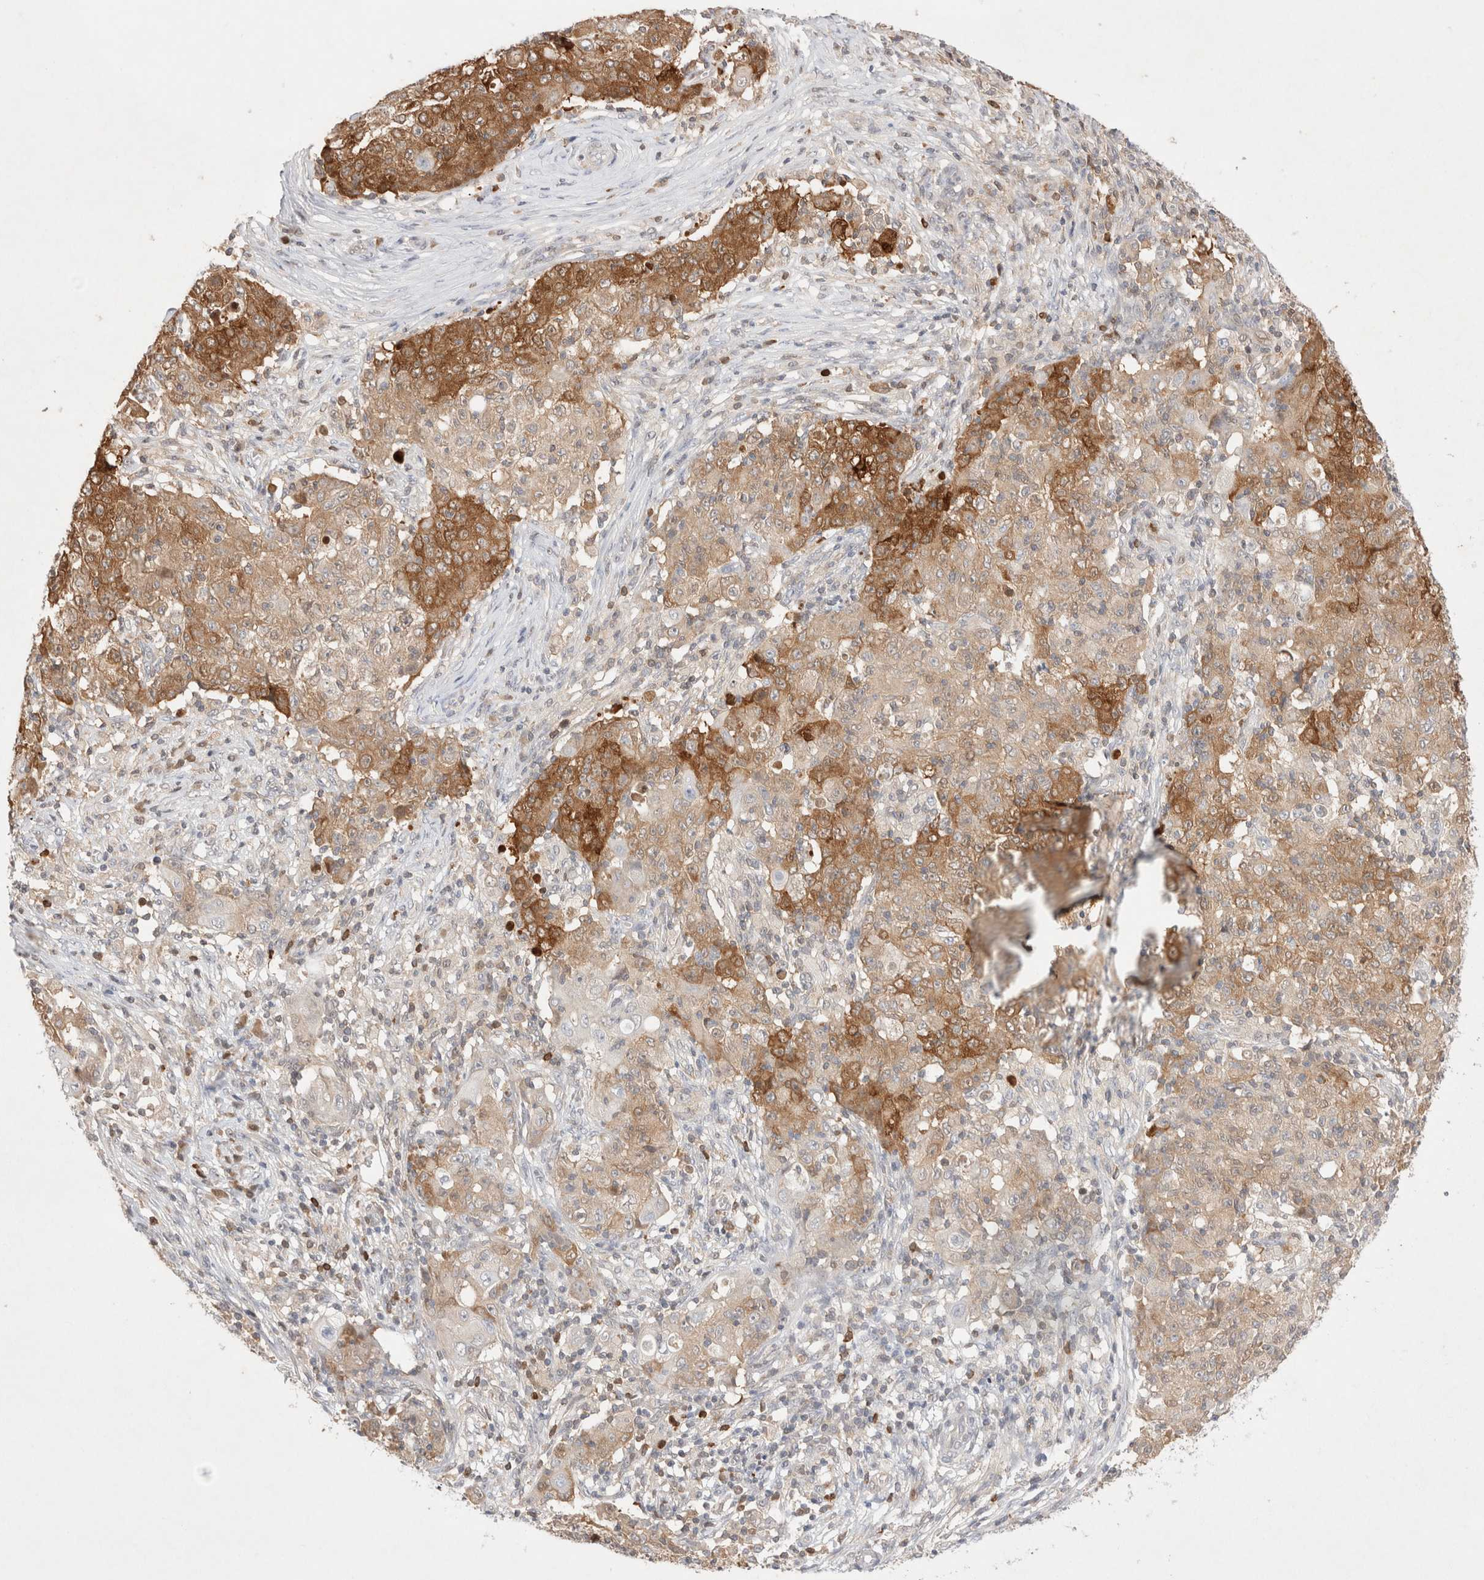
{"staining": {"intensity": "moderate", "quantity": "25%-75%", "location": "cytoplasmic/membranous"}, "tissue": "ovarian cancer", "cell_type": "Tumor cells", "image_type": "cancer", "snomed": [{"axis": "morphology", "description": "Carcinoma, endometroid"}, {"axis": "topography", "description": "Ovary"}], "caption": "A micrograph of ovarian endometroid carcinoma stained for a protein demonstrates moderate cytoplasmic/membranous brown staining in tumor cells.", "gene": "STARD10", "patient": {"sex": "female", "age": 42}}